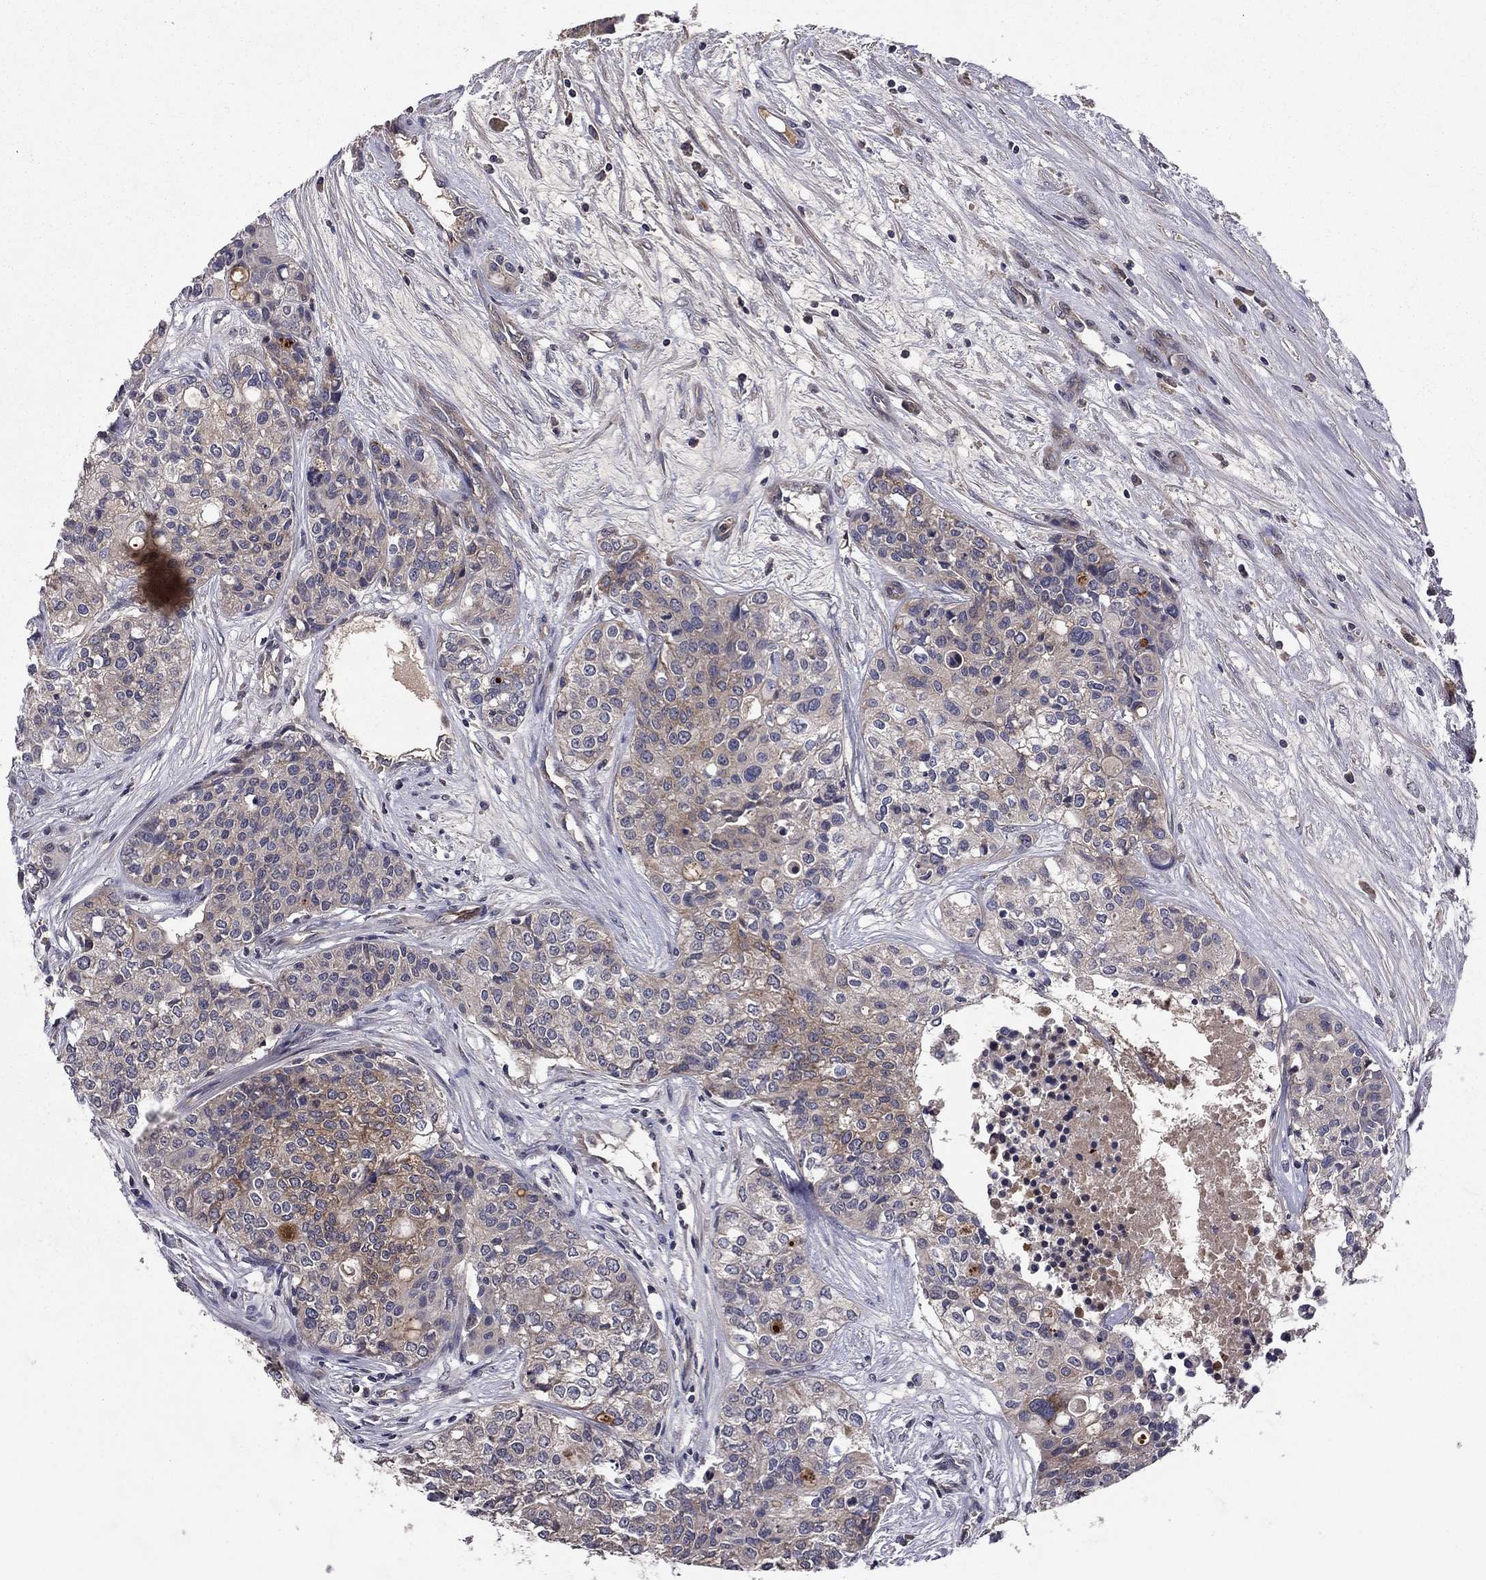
{"staining": {"intensity": "weak", "quantity": ">75%", "location": "cytoplasmic/membranous"}, "tissue": "carcinoid", "cell_type": "Tumor cells", "image_type": "cancer", "snomed": [{"axis": "morphology", "description": "Carcinoid, malignant, NOS"}, {"axis": "topography", "description": "Colon"}], "caption": "Tumor cells show weak cytoplasmic/membranous expression in approximately >75% of cells in carcinoid (malignant). (DAB (3,3'-diaminobenzidine) = brown stain, brightfield microscopy at high magnification).", "gene": "PROS1", "patient": {"sex": "male", "age": 81}}